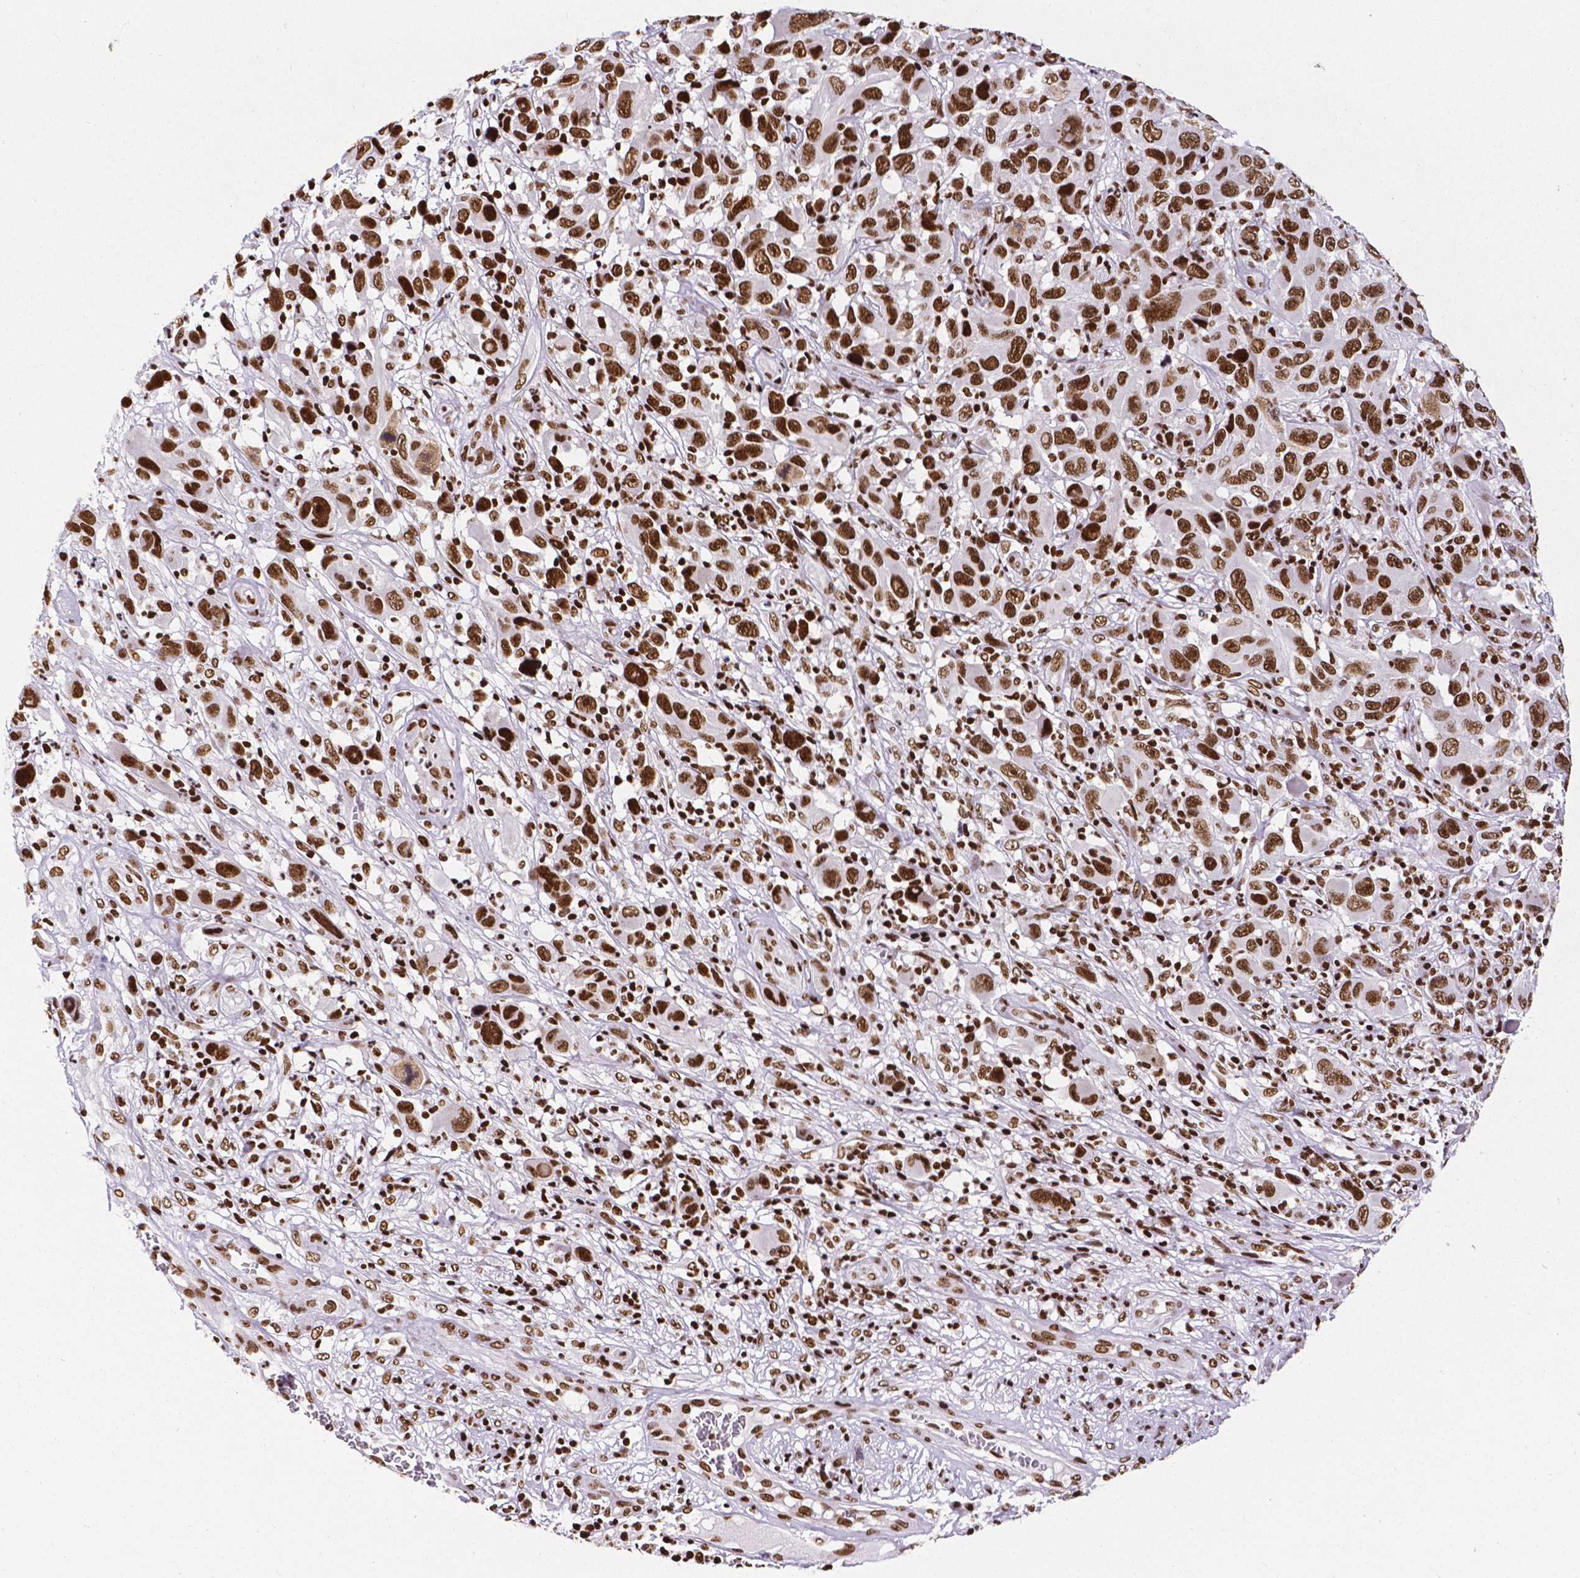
{"staining": {"intensity": "strong", "quantity": ">75%", "location": "nuclear"}, "tissue": "melanoma", "cell_type": "Tumor cells", "image_type": "cancer", "snomed": [{"axis": "morphology", "description": "Malignant melanoma, NOS"}, {"axis": "topography", "description": "Skin"}], "caption": "A photomicrograph showing strong nuclear expression in approximately >75% of tumor cells in malignant melanoma, as visualized by brown immunohistochemical staining.", "gene": "CTCF", "patient": {"sex": "male", "age": 53}}